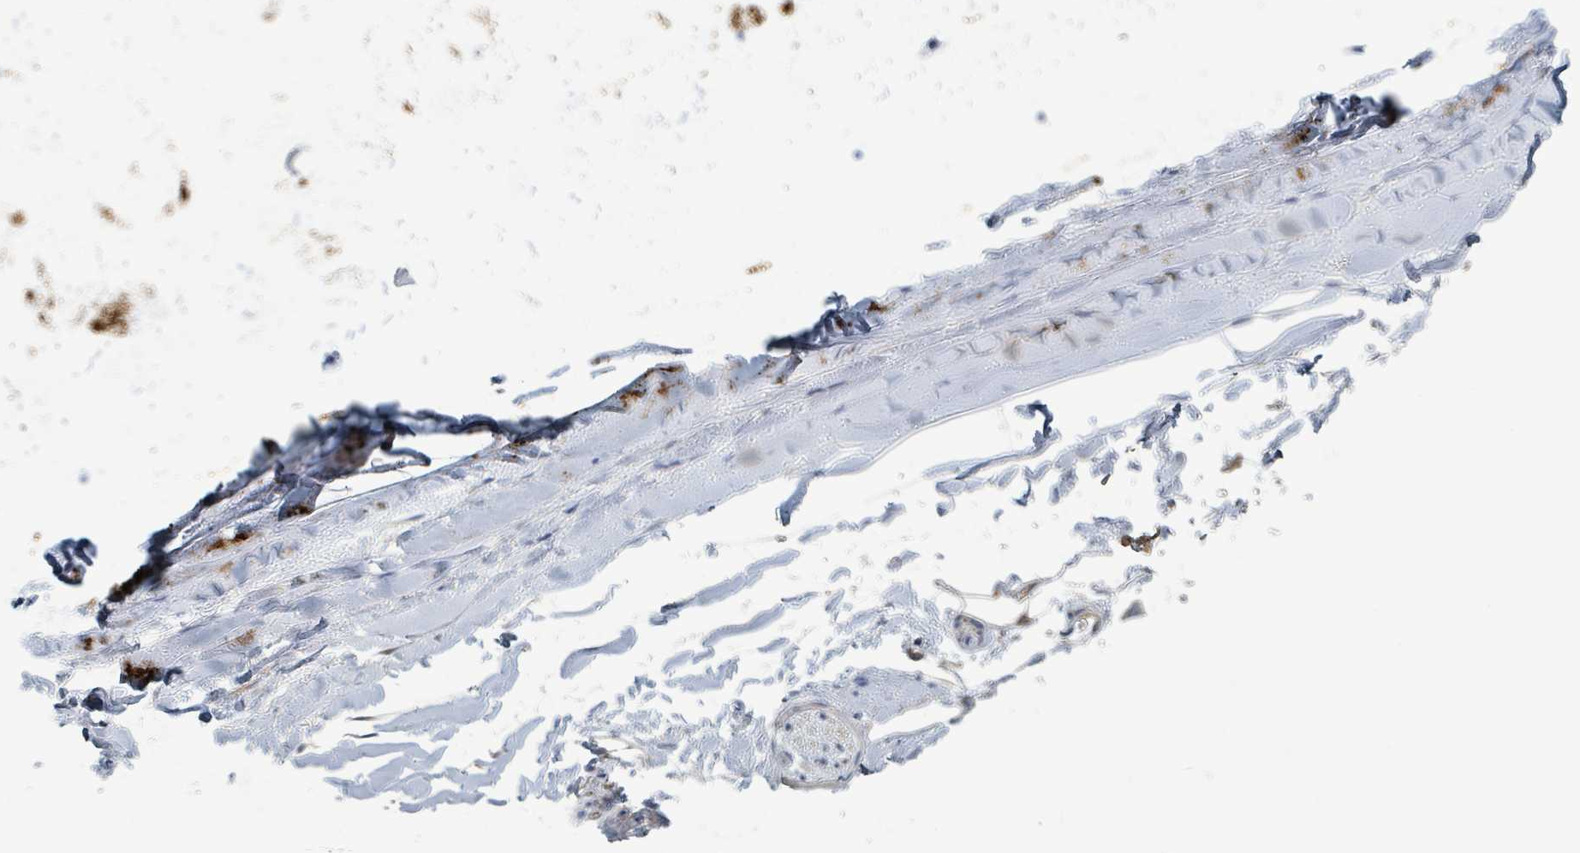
{"staining": {"intensity": "negative", "quantity": "none", "location": "none"}, "tissue": "adipose tissue", "cell_type": "Adipocytes", "image_type": "normal", "snomed": [{"axis": "morphology", "description": "Normal tissue, NOS"}, {"axis": "topography", "description": "Lymph node"}, {"axis": "topography", "description": "Cartilage tissue"}, {"axis": "topography", "description": "Bronchus"}], "caption": "Adipocytes show no significant positivity in benign adipose tissue.", "gene": "RAB33B", "patient": {"sex": "female", "age": 70}}